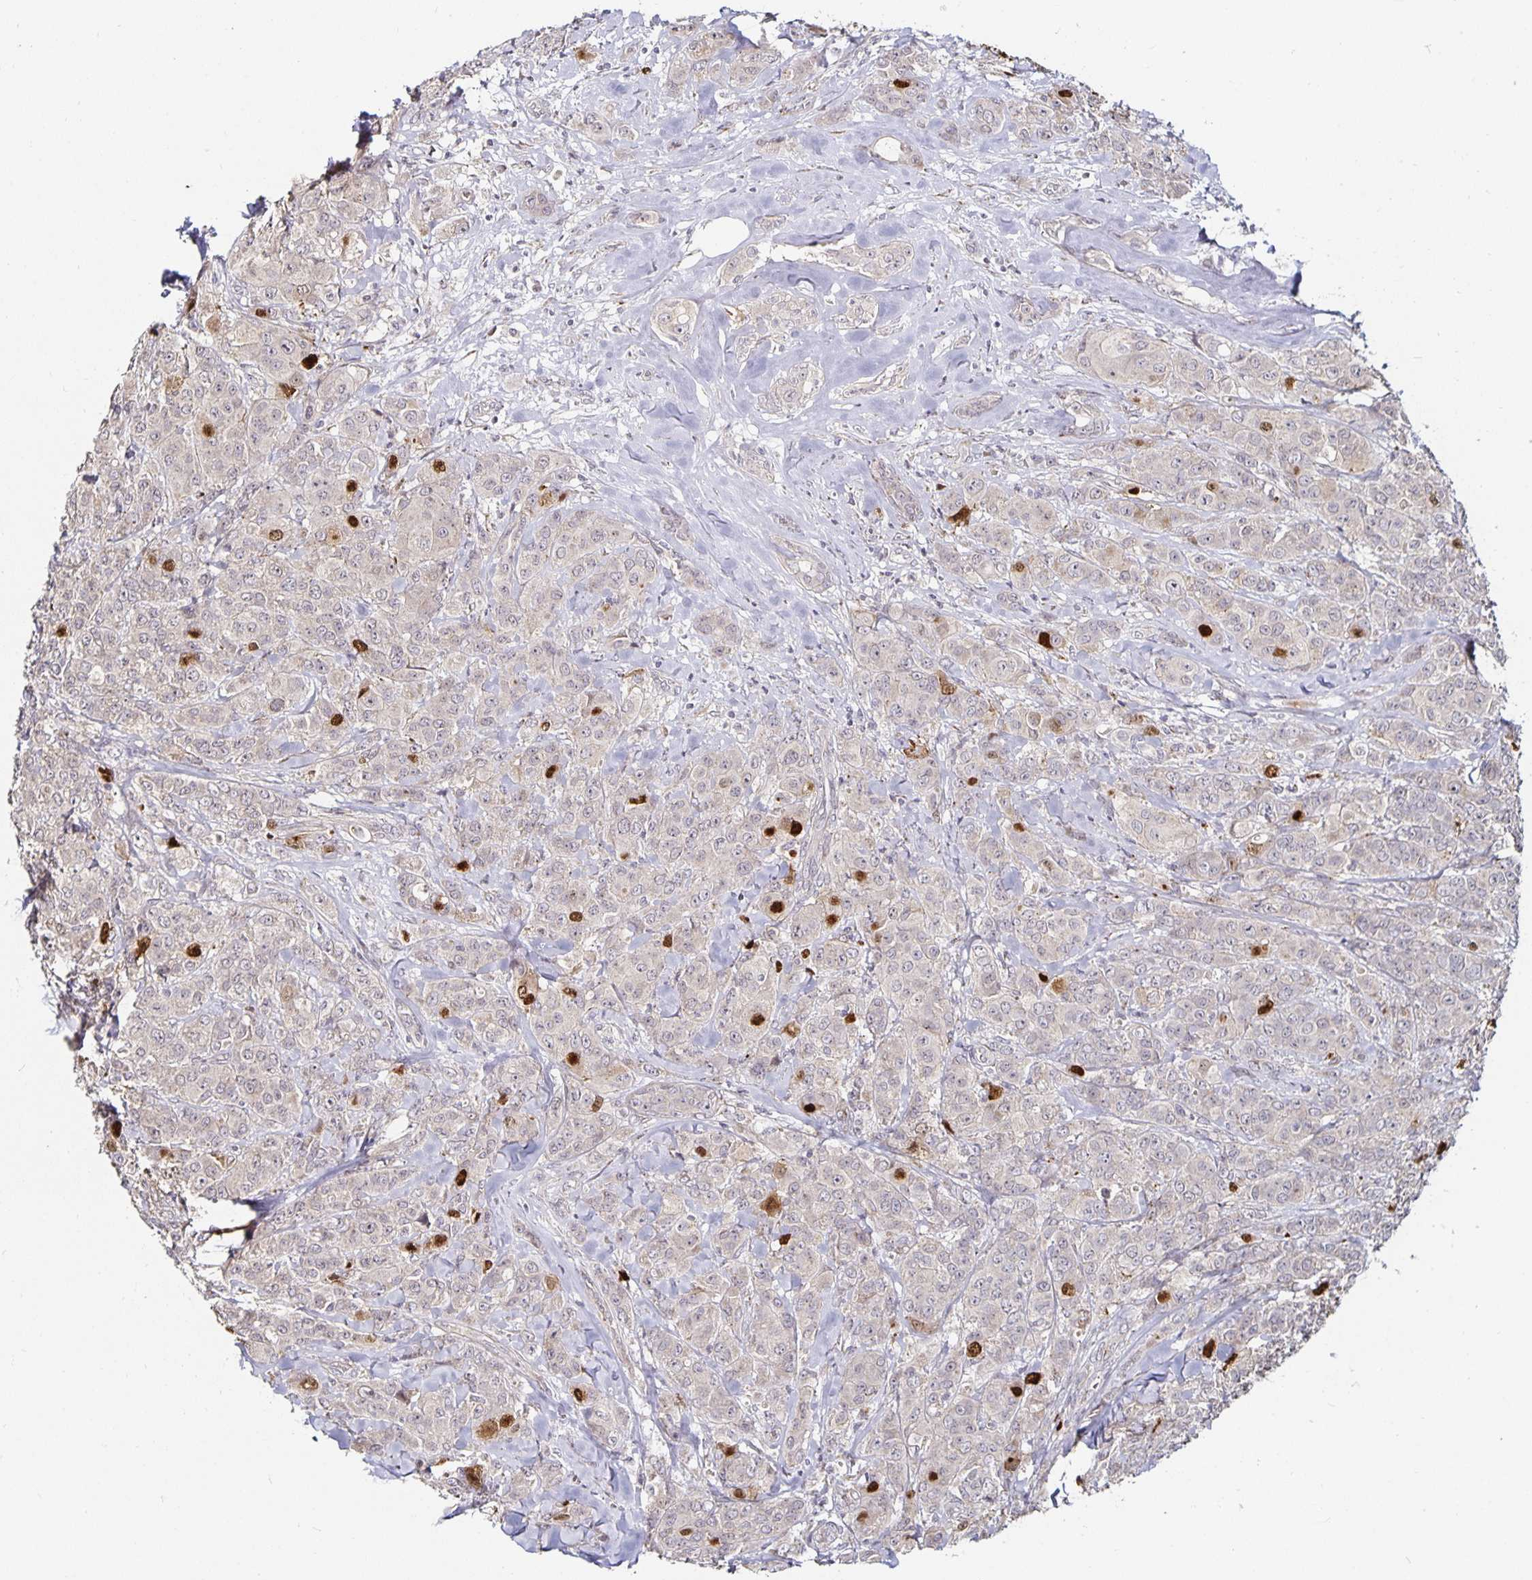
{"staining": {"intensity": "strong", "quantity": "<25%", "location": "nuclear"}, "tissue": "breast cancer", "cell_type": "Tumor cells", "image_type": "cancer", "snomed": [{"axis": "morphology", "description": "Normal tissue, NOS"}, {"axis": "morphology", "description": "Duct carcinoma"}, {"axis": "topography", "description": "Breast"}], "caption": "Protein analysis of breast cancer tissue shows strong nuclear positivity in approximately <25% of tumor cells. (brown staining indicates protein expression, while blue staining denotes nuclei).", "gene": "ANLN", "patient": {"sex": "female", "age": 43}}